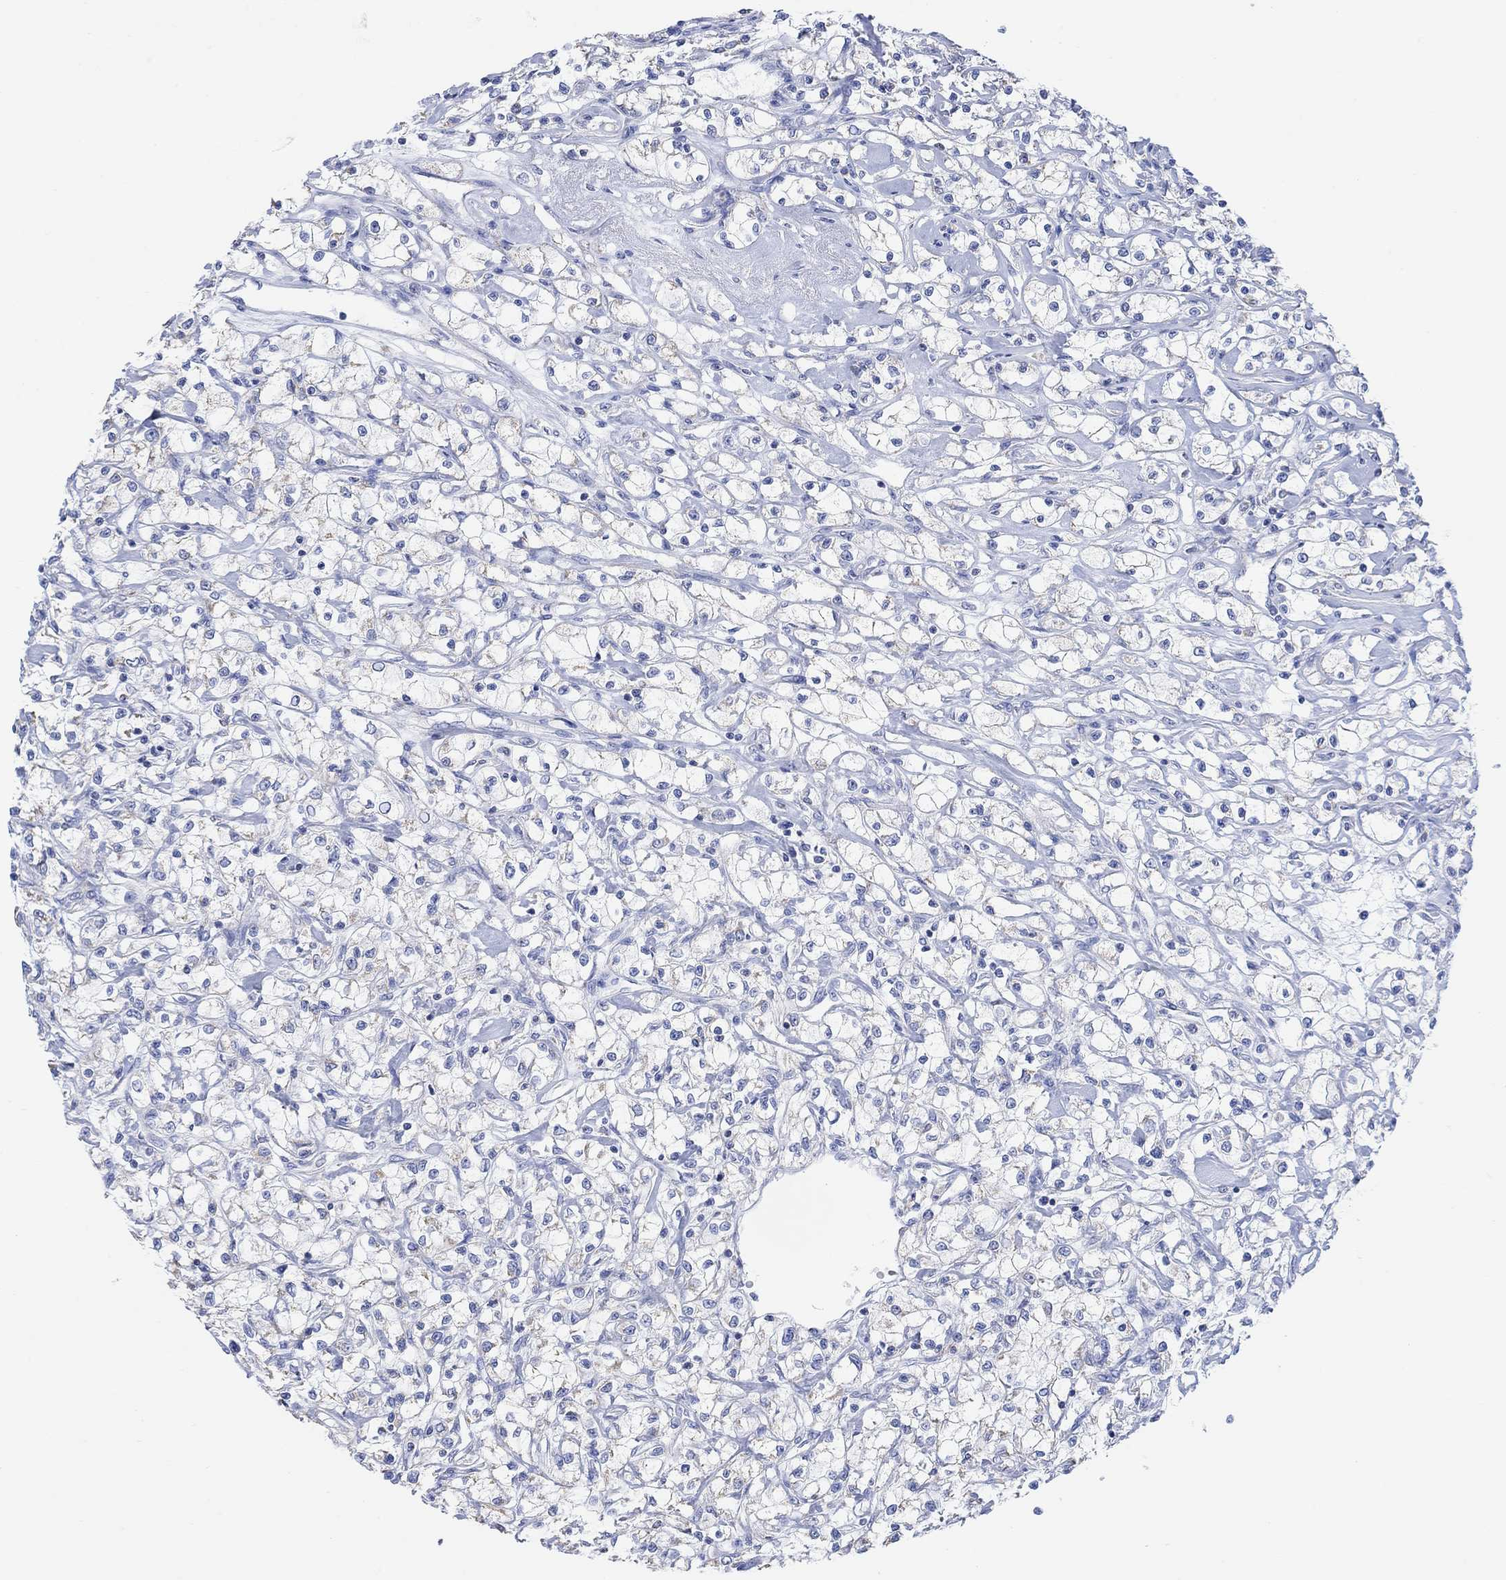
{"staining": {"intensity": "negative", "quantity": "none", "location": "none"}, "tissue": "renal cancer", "cell_type": "Tumor cells", "image_type": "cancer", "snomed": [{"axis": "morphology", "description": "Adenocarcinoma, NOS"}, {"axis": "topography", "description": "Kidney"}], "caption": "This is an IHC histopathology image of human adenocarcinoma (renal). There is no expression in tumor cells.", "gene": "SYT12", "patient": {"sex": "female", "age": 59}}